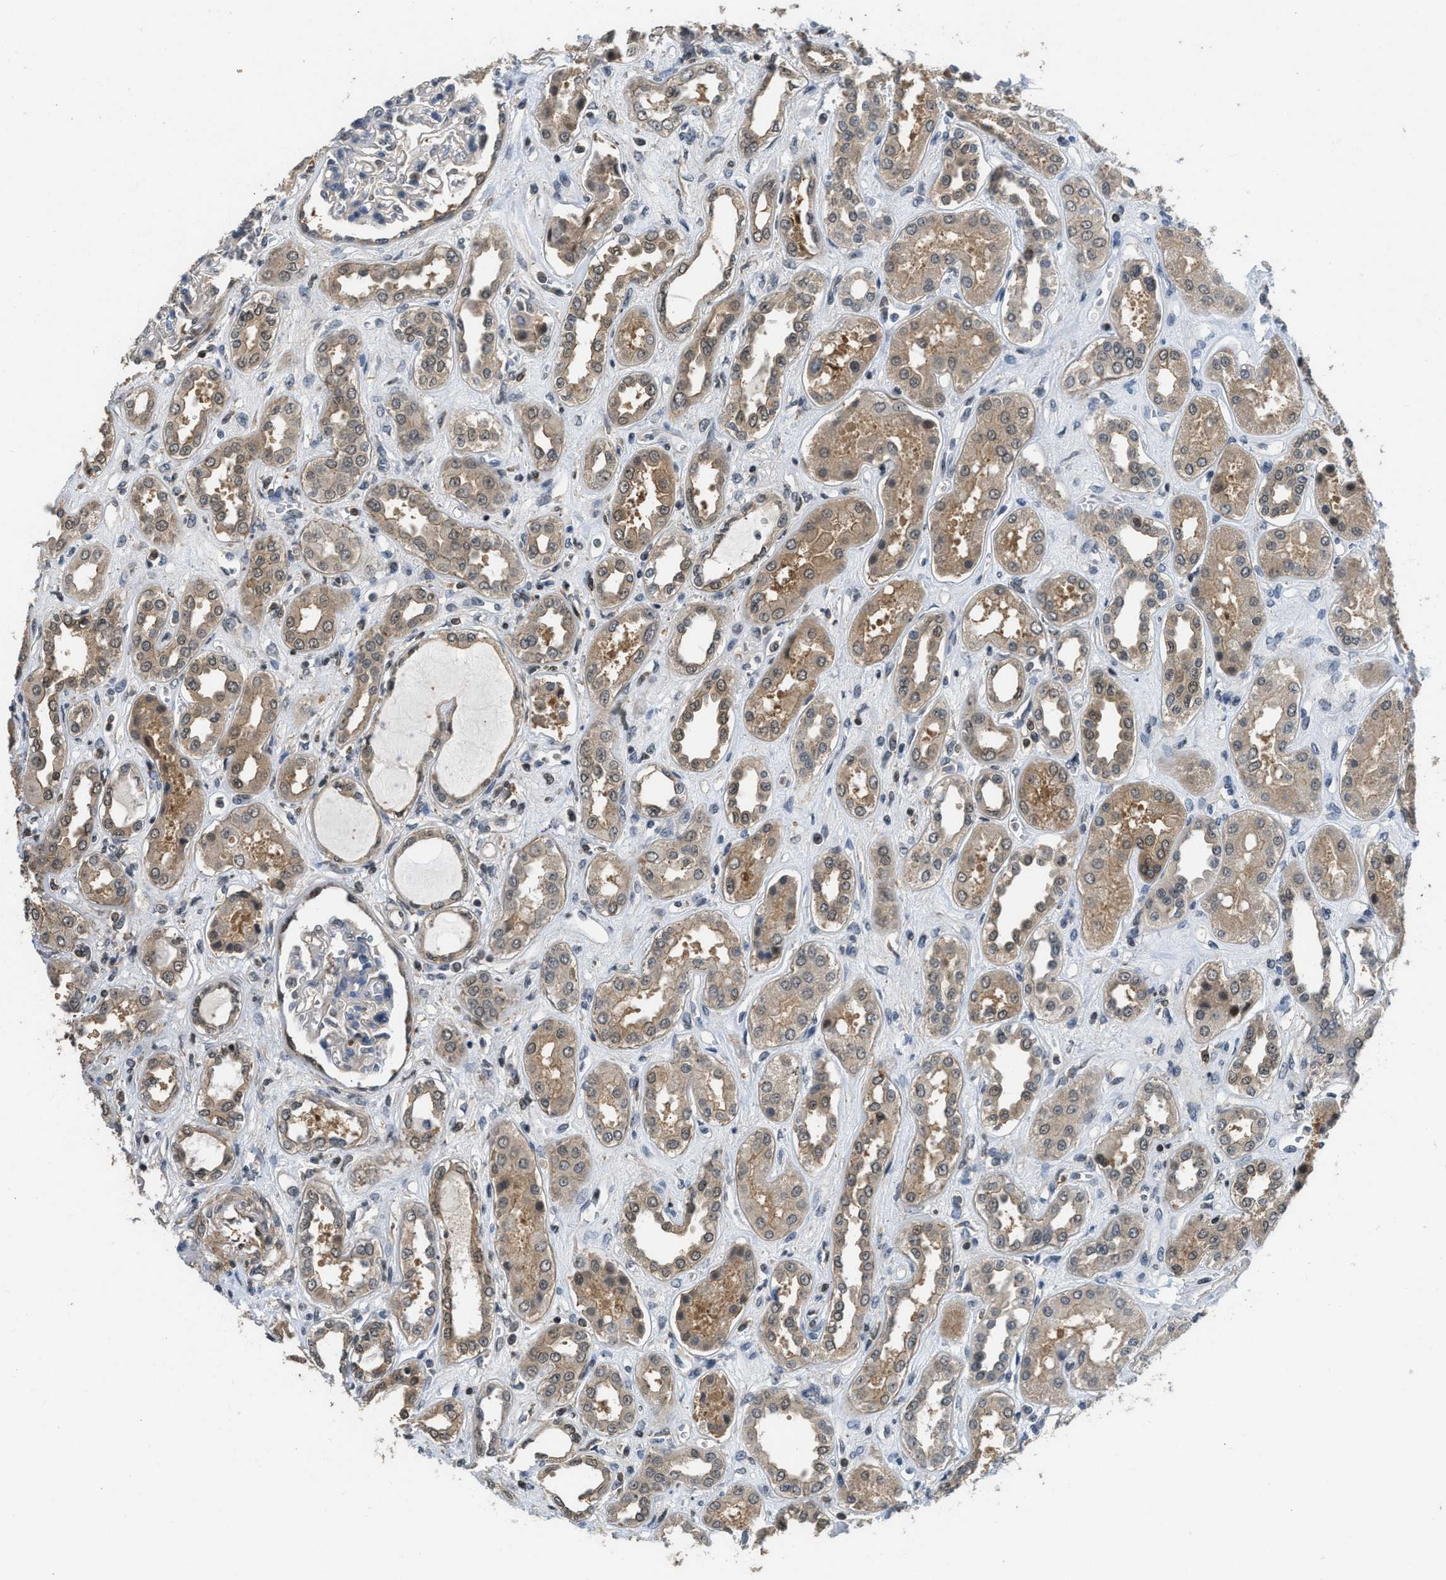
{"staining": {"intensity": "weak", "quantity": "<25%", "location": "cytoplasmic/membranous"}, "tissue": "kidney", "cell_type": "Cells in glomeruli", "image_type": "normal", "snomed": [{"axis": "morphology", "description": "Normal tissue, NOS"}, {"axis": "topography", "description": "Kidney"}], "caption": "DAB immunohistochemical staining of benign human kidney displays no significant expression in cells in glomeruli. (DAB (3,3'-diaminobenzidine) immunohistochemistry (IHC), high magnification).", "gene": "TES", "patient": {"sex": "male", "age": 59}}